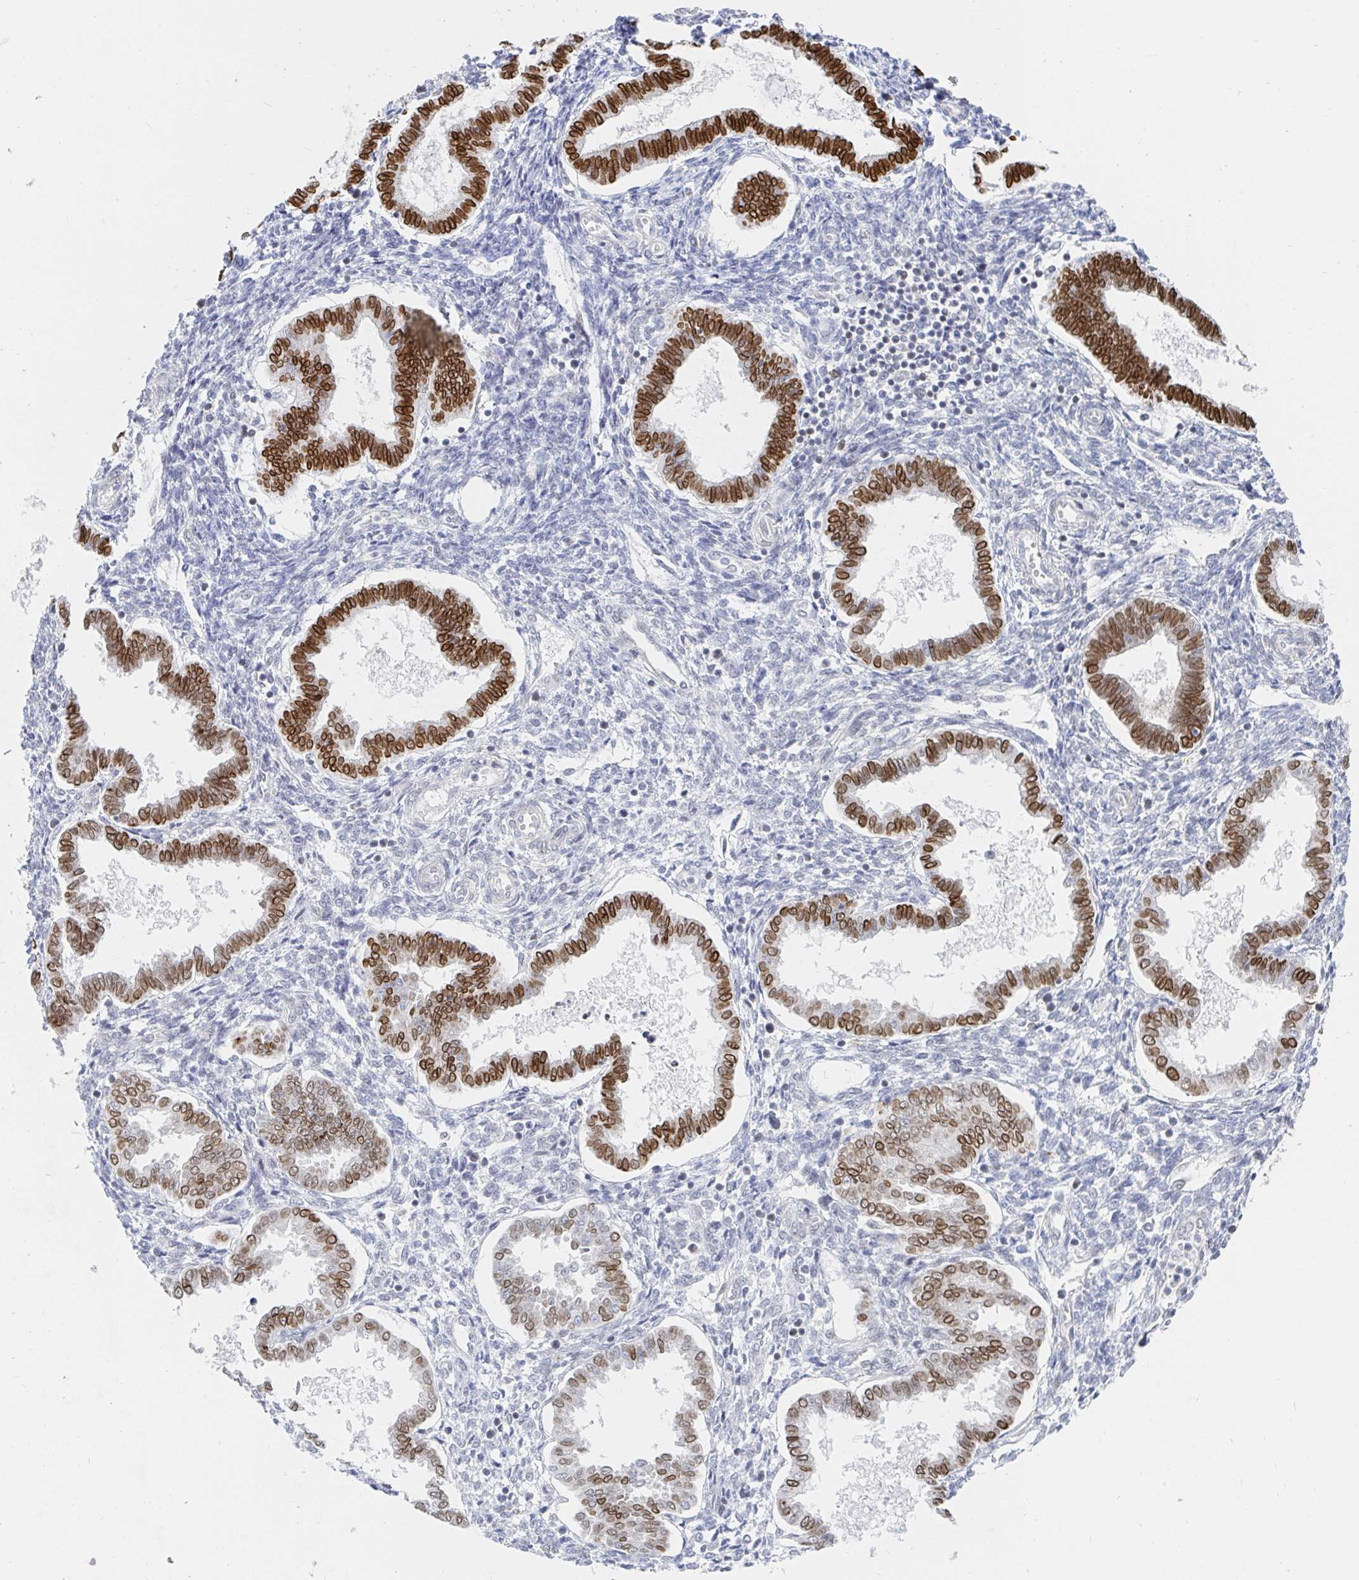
{"staining": {"intensity": "weak", "quantity": "25%-75%", "location": "cytoplasmic/membranous,nuclear"}, "tissue": "endometrium", "cell_type": "Cells in endometrial stroma", "image_type": "normal", "snomed": [{"axis": "morphology", "description": "Normal tissue, NOS"}, {"axis": "topography", "description": "Endometrium"}], "caption": "Benign endometrium demonstrates weak cytoplasmic/membranous,nuclear staining in about 25%-75% of cells in endometrial stroma (DAB = brown stain, brightfield microscopy at high magnification)..", "gene": "CHD2", "patient": {"sex": "female", "age": 24}}